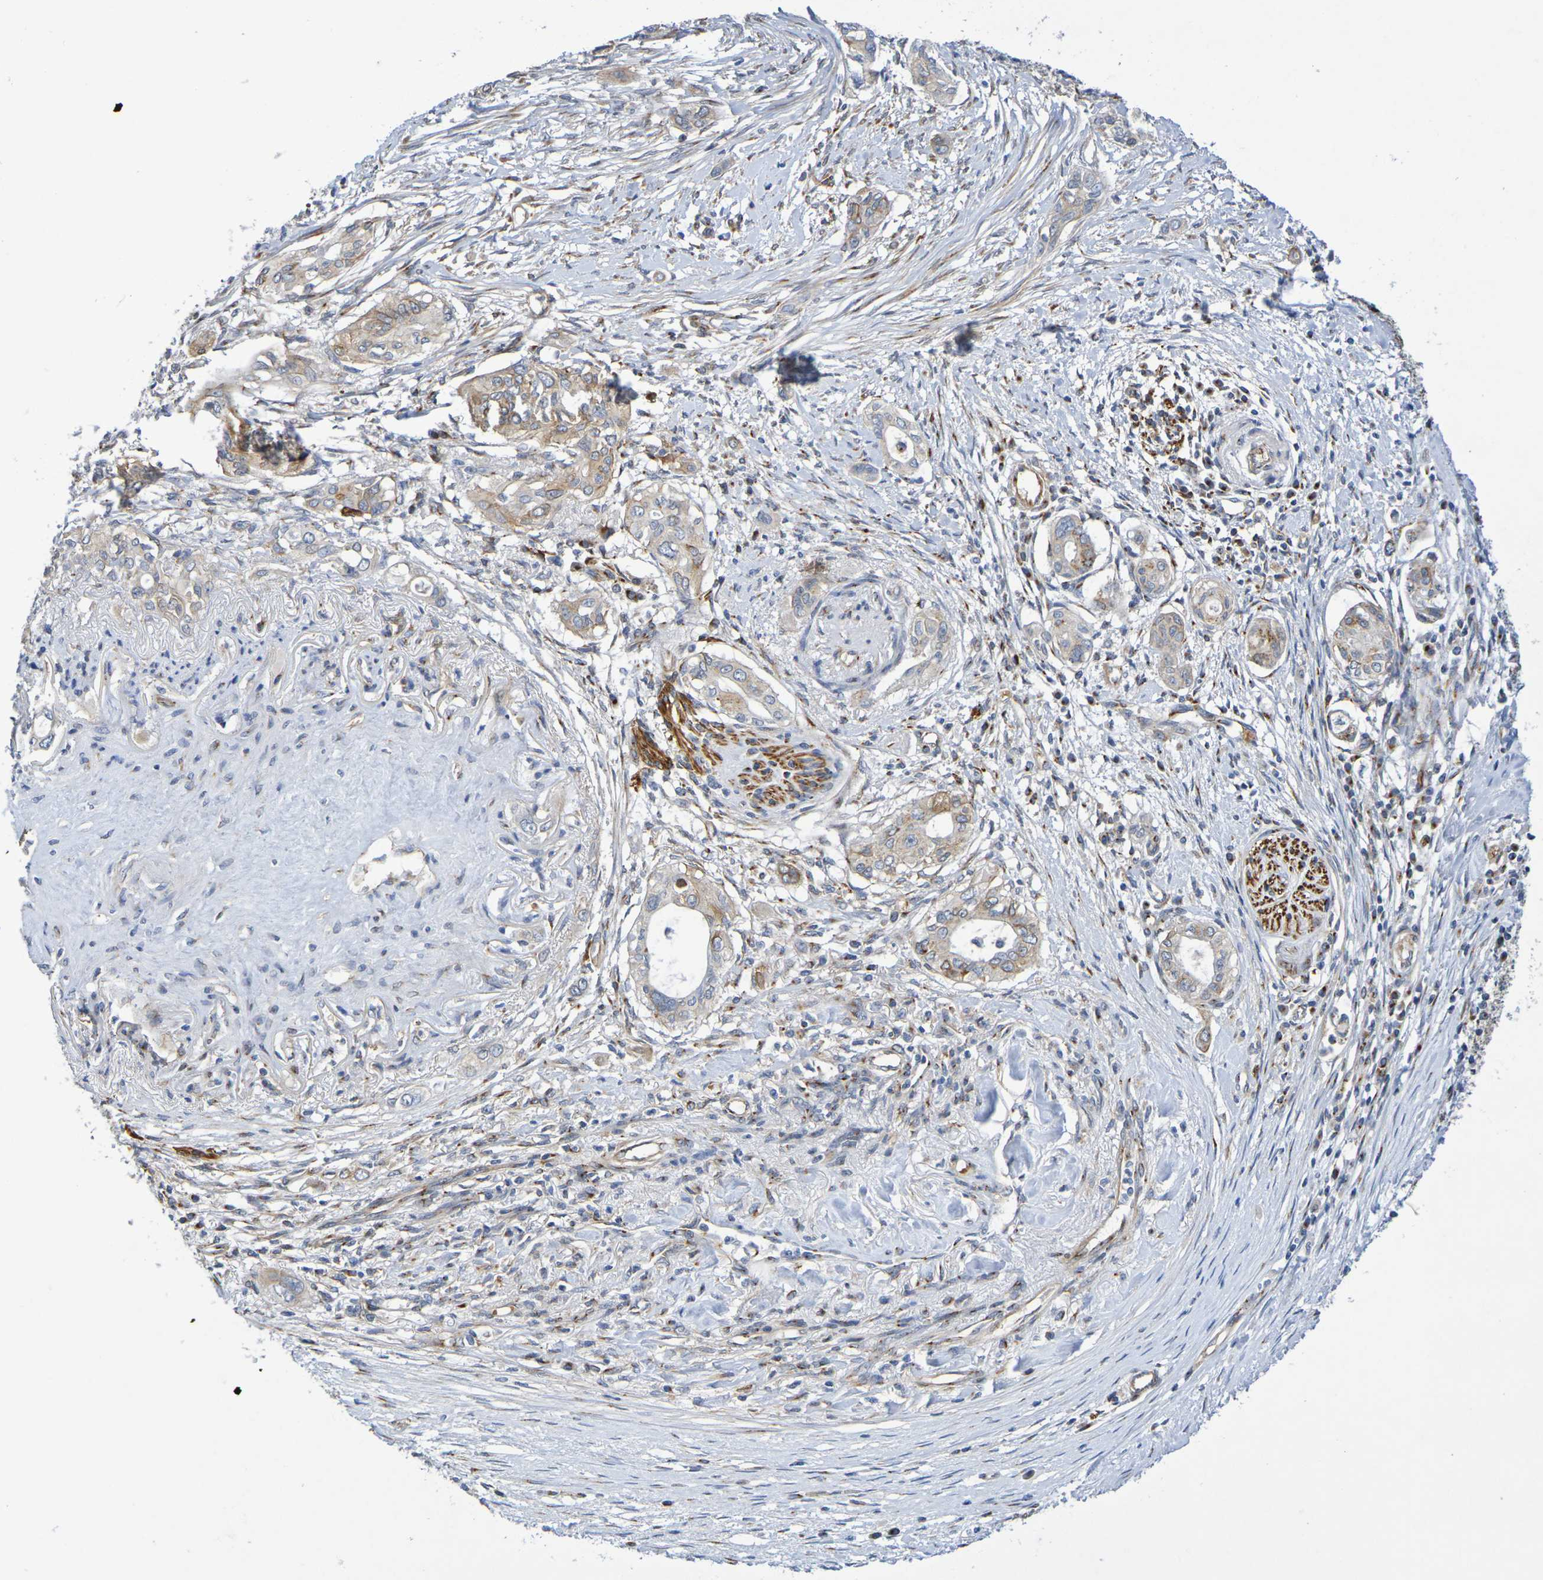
{"staining": {"intensity": "weak", "quantity": ">75%", "location": "cytoplasmic/membranous"}, "tissue": "pancreatic cancer", "cell_type": "Tumor cells", "image_type": "cancer", "snomed": [{"axis": "morphology", "description": "Adenocarcinoma, NOS"}, {"axis": "topography", "description": "Pancreas"}], "caption": "Immunohistochemistry (IHC) image of neoplastic tissue: human pancreatic cancer stained using immunohistochemistry demonstrates low levels of weak protein expression localized specifically in the cytoplasmic/membranous of tumor cells, appearing as a cytoplasmic/membranous brown color.", "gene": "DCP2", "patient": {"sex": "female", "age": 60}}